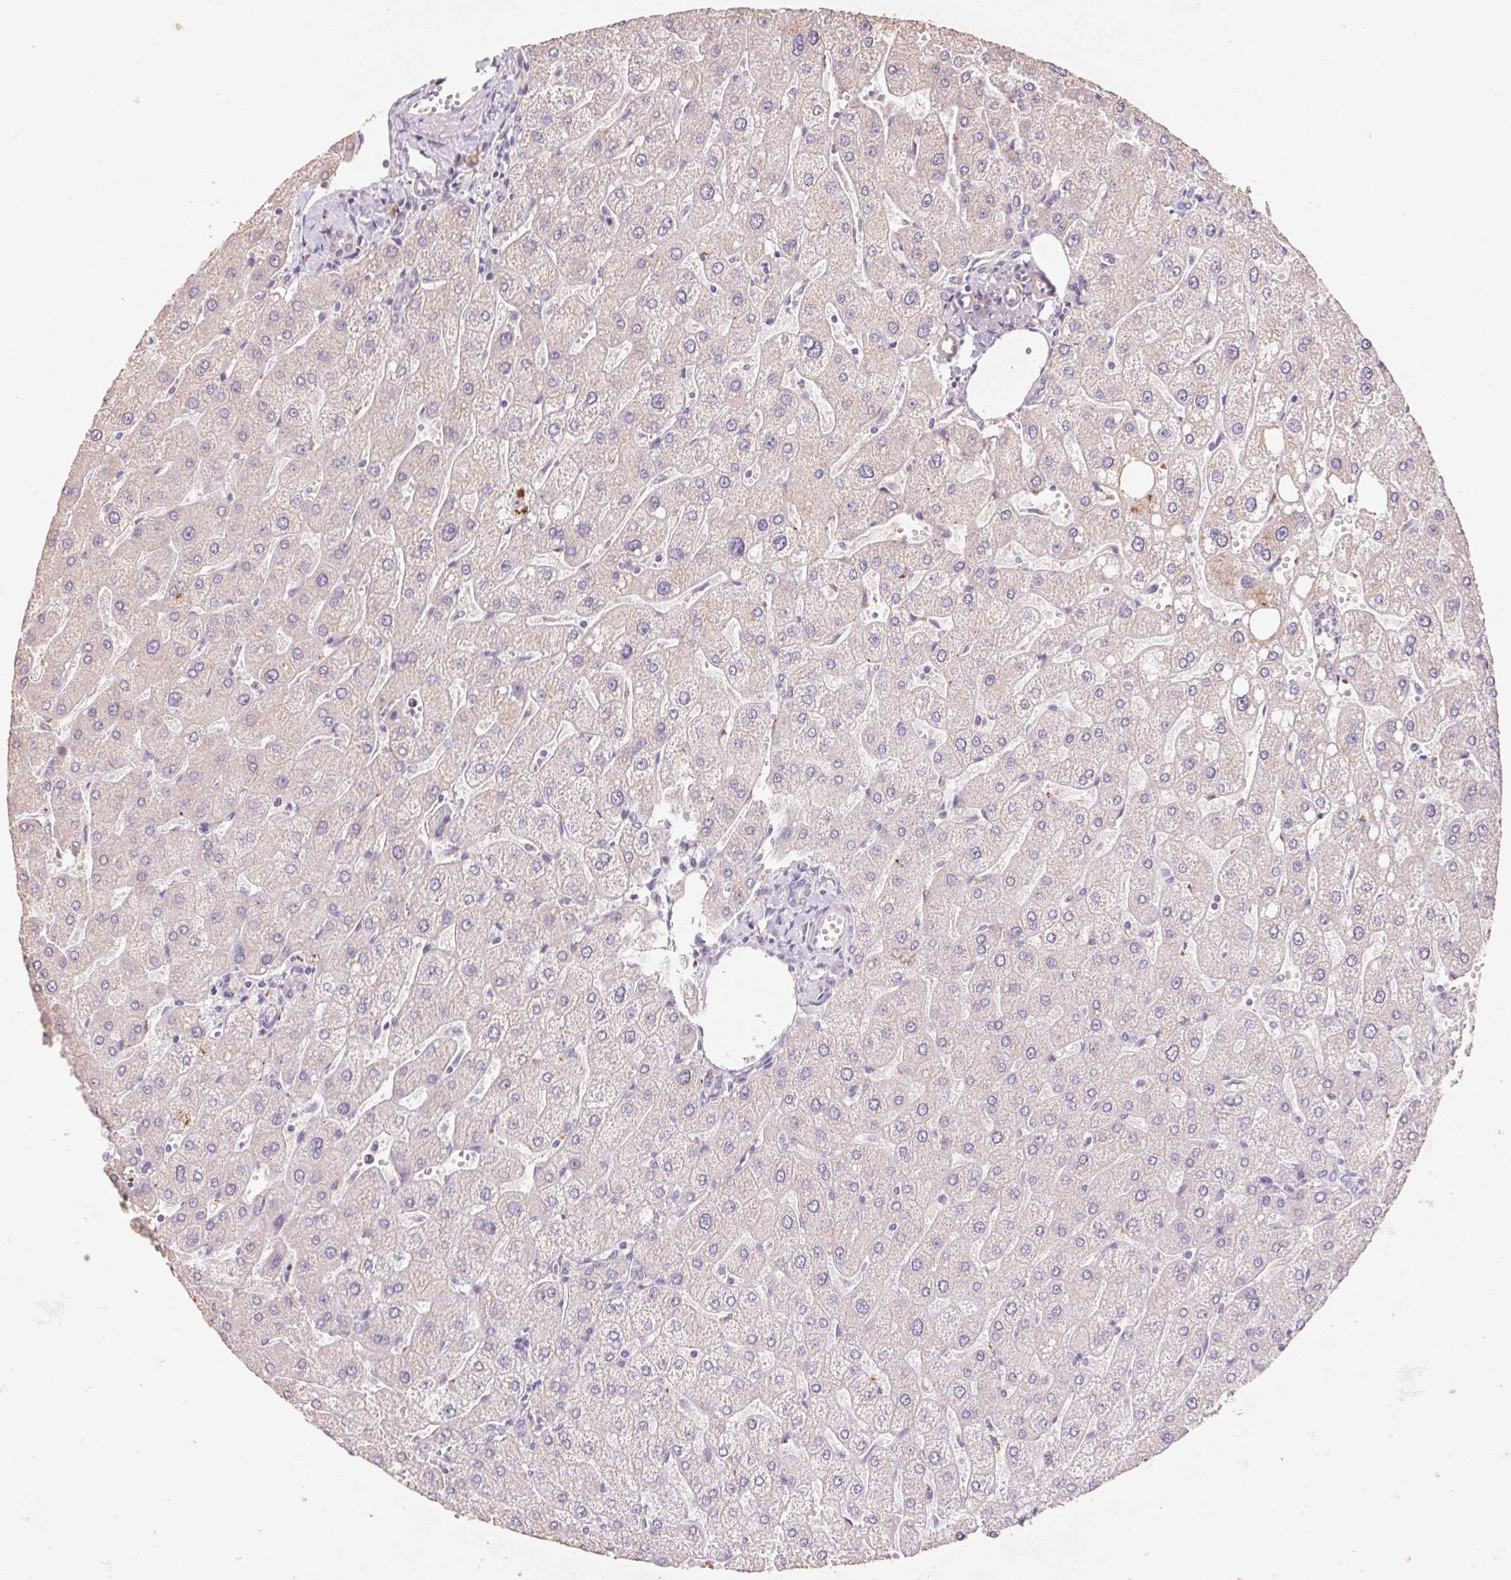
{"staining": {"intensity": "negative", "quantity": "none", "location": "none"}, "tissue": "liver", "cell_type": "Cholangiocytes", "image_type": "normal", "snomed": [{"axis": "morphology", "description": "Normal tissue, NOS"}, {"axis": "topography", "description": "Liver"}], "caption": "DAB (3,3'-diaminobenzidine) immunohistochemical staining of normal liver displays no significant expression in cholangiocytes.", "gene": "GRM2", "patient": {"sex": "male", "age": 67}}